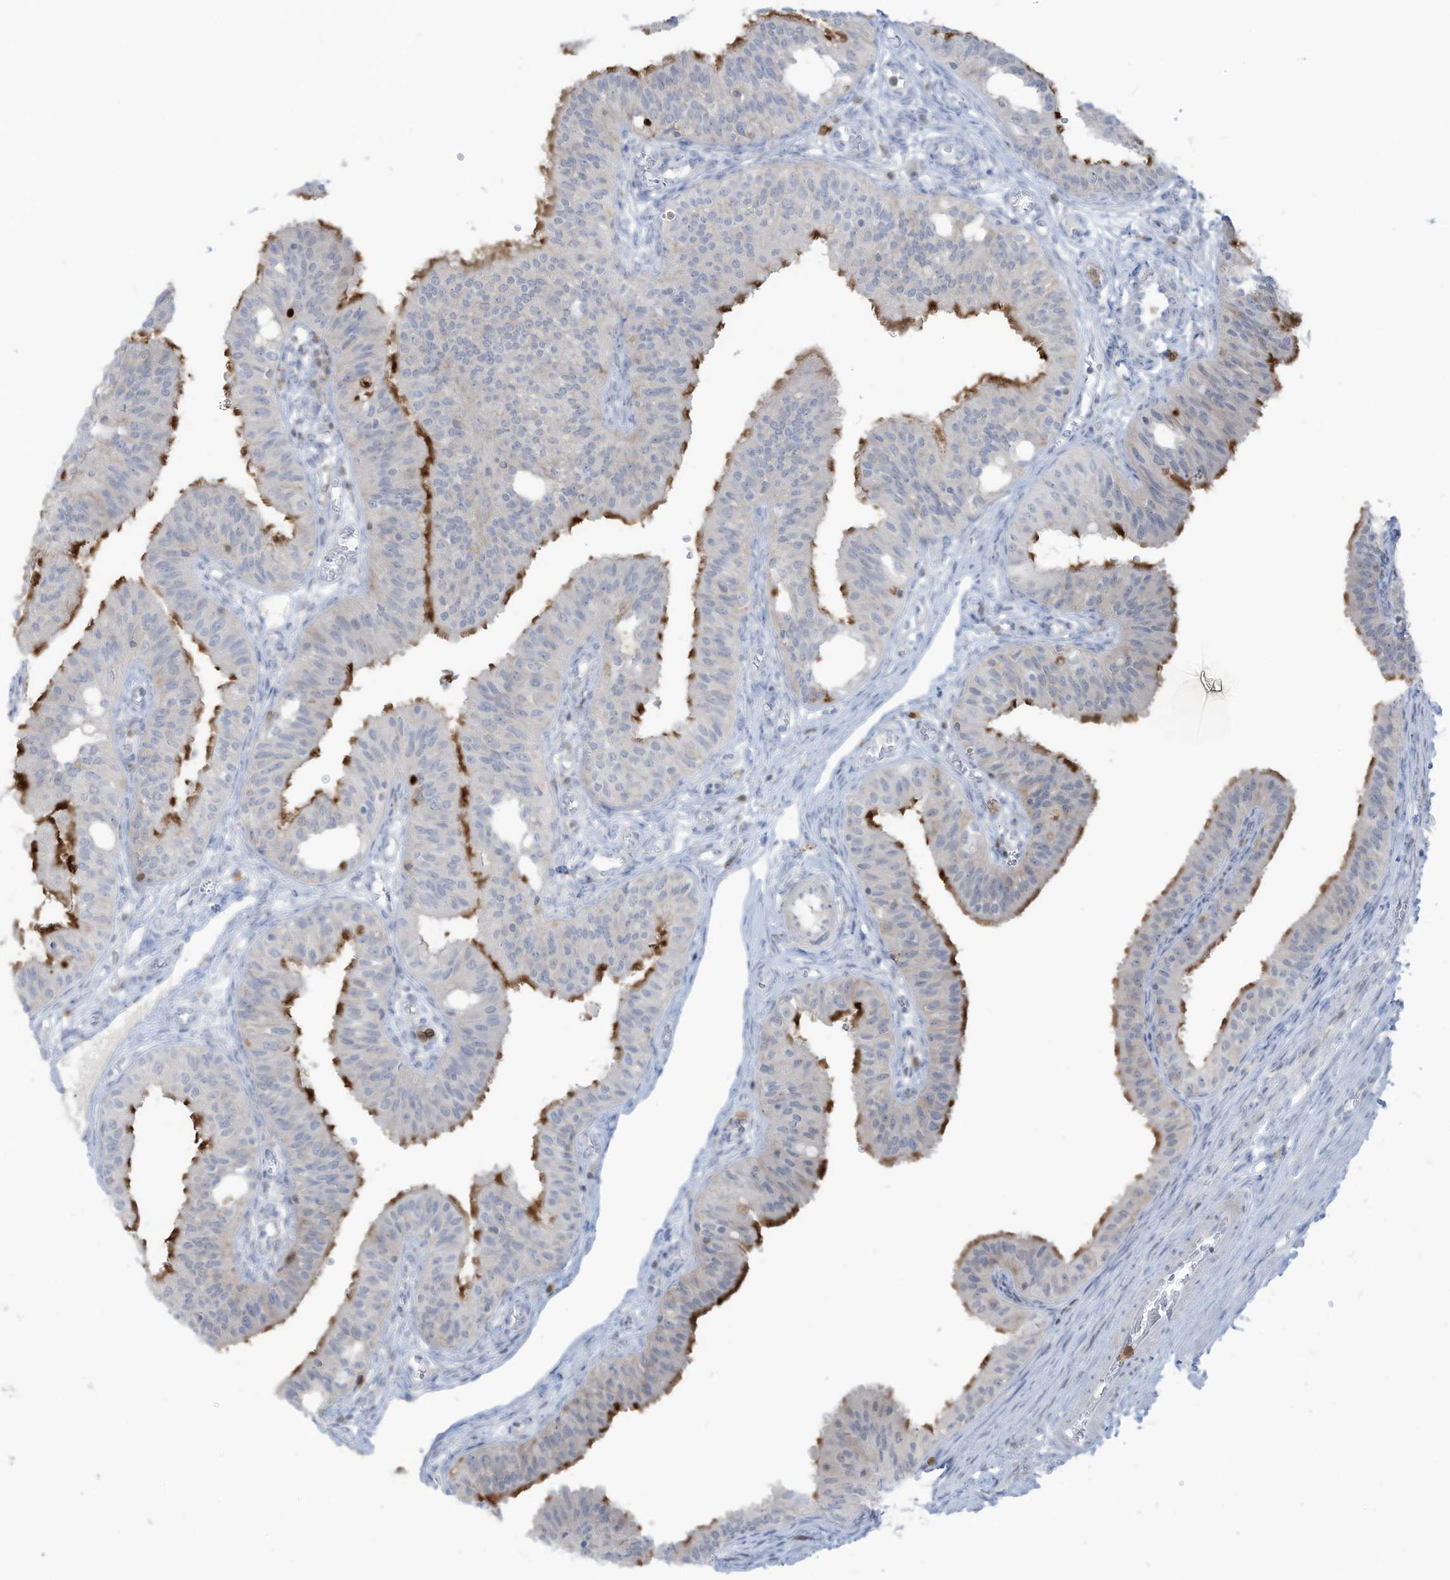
{"staining": {"intensity": "strong", "quantity": "25%-75%", "location": "cytoplasmic/membranous"}, "tissue": "fallopian tube", "cell_type": "Glandular cells", "image_type": "normal", "snomed": [{"axis": "morphology", "description": "Normal tissue, NOS"}, {"axis": "topography", "description": "Fallopian tube"}, {"axis": "topography", "description": "Ovary"}], "caption": "DAB (3,3'-diaminobenzidine) immunohistochemical staining of unremarkable human fallopian tube displays strong cytoplasmic/membranous protein staining in approximately 25%-75% of glandular cells.", "gene": "NOTO", "patient": {"sex": "female", "age": 42}}